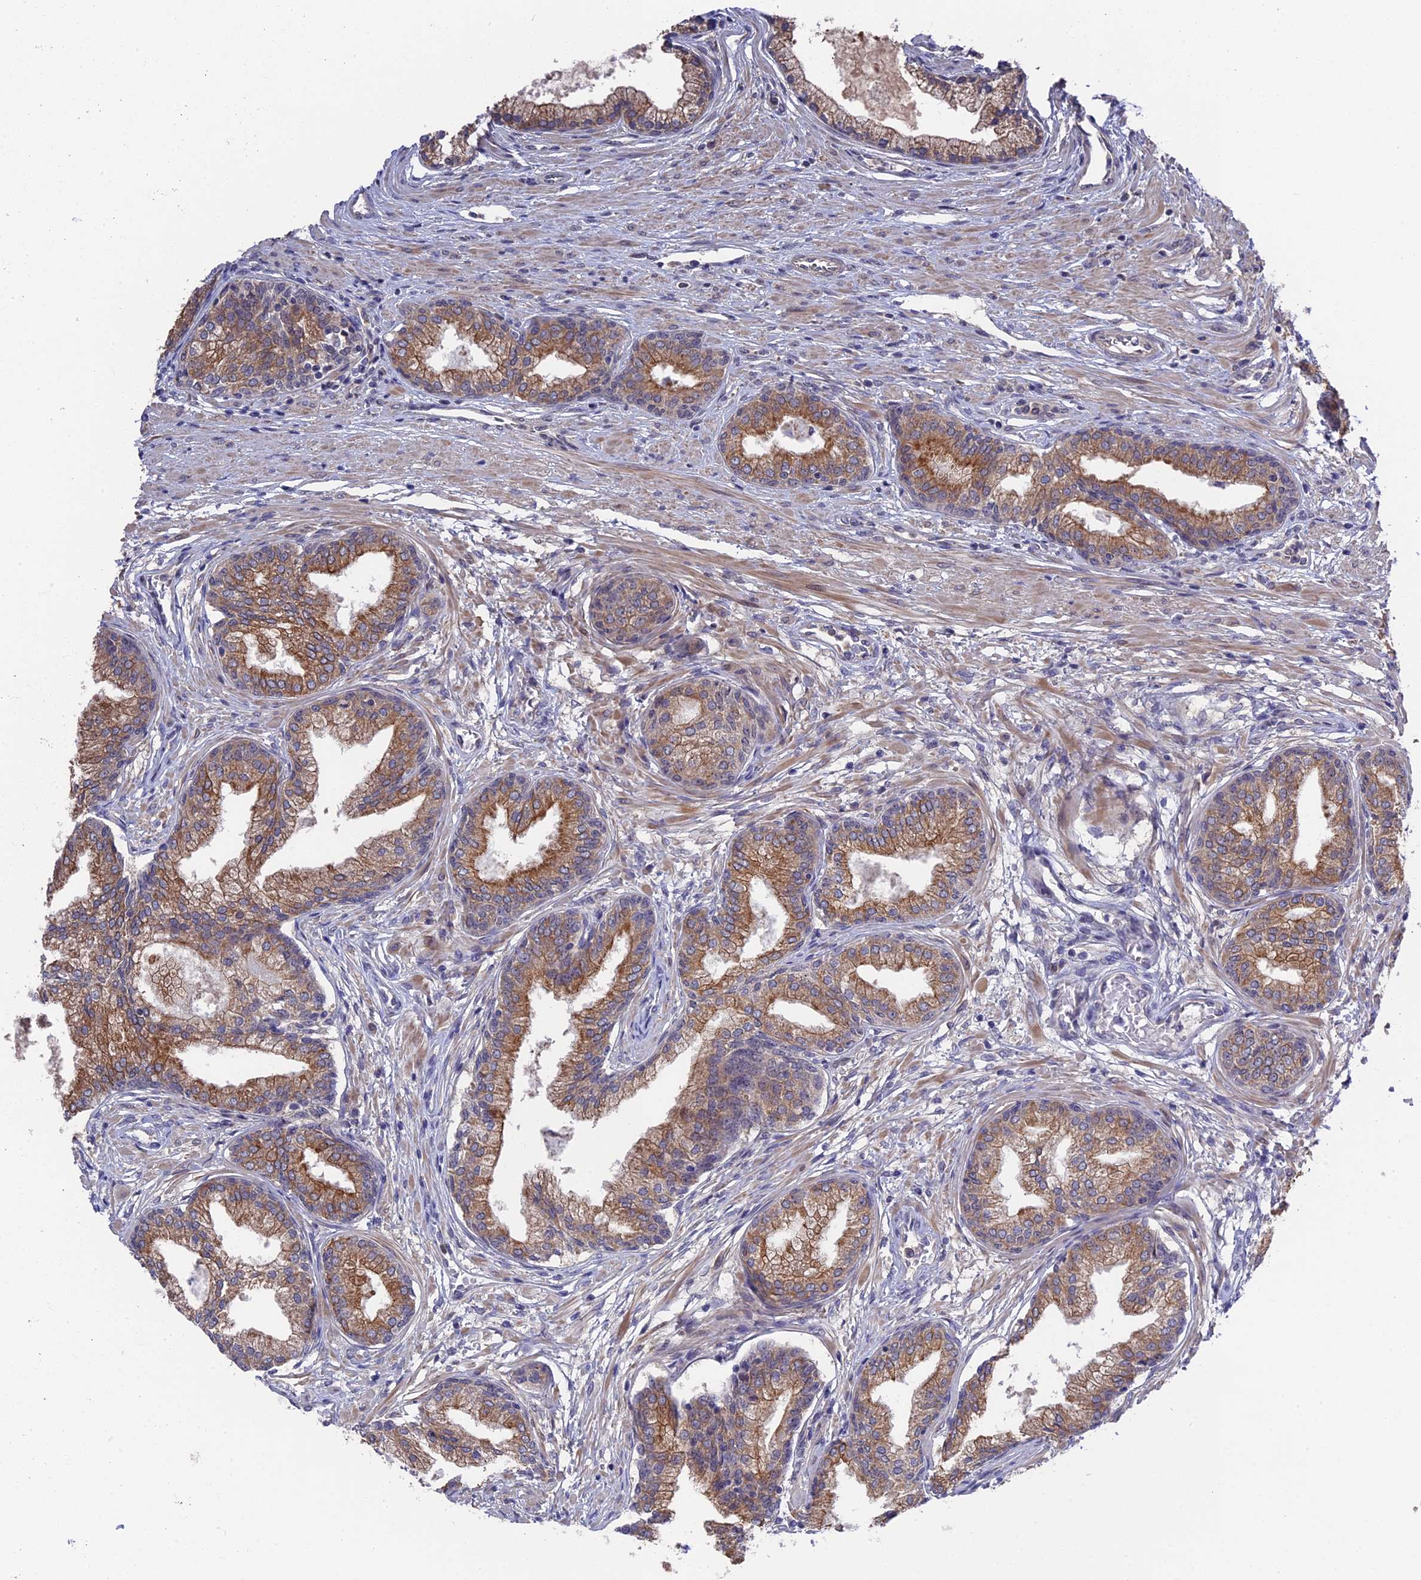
{"staining": {"intensity": "moderate", "quantity": ">75%", "location": "cytoplasmic/membranous"}, "tissue": "prostate cancer", "cell_type": "Tumor cells", "image_type": "cancer", "snomed": [{"axis": "morphology", "description": "Adenocarcinoma, High grade"}, {"axis": "topography", "description": "Prostate"}], "caption": "Human prostate cancer (high-grade adenocarcinoma) stained with a protein marker displays moderate staining in tumor cells.", "gene": "ZCCHC2", "patient": {"sex": "male", "age": 67}}